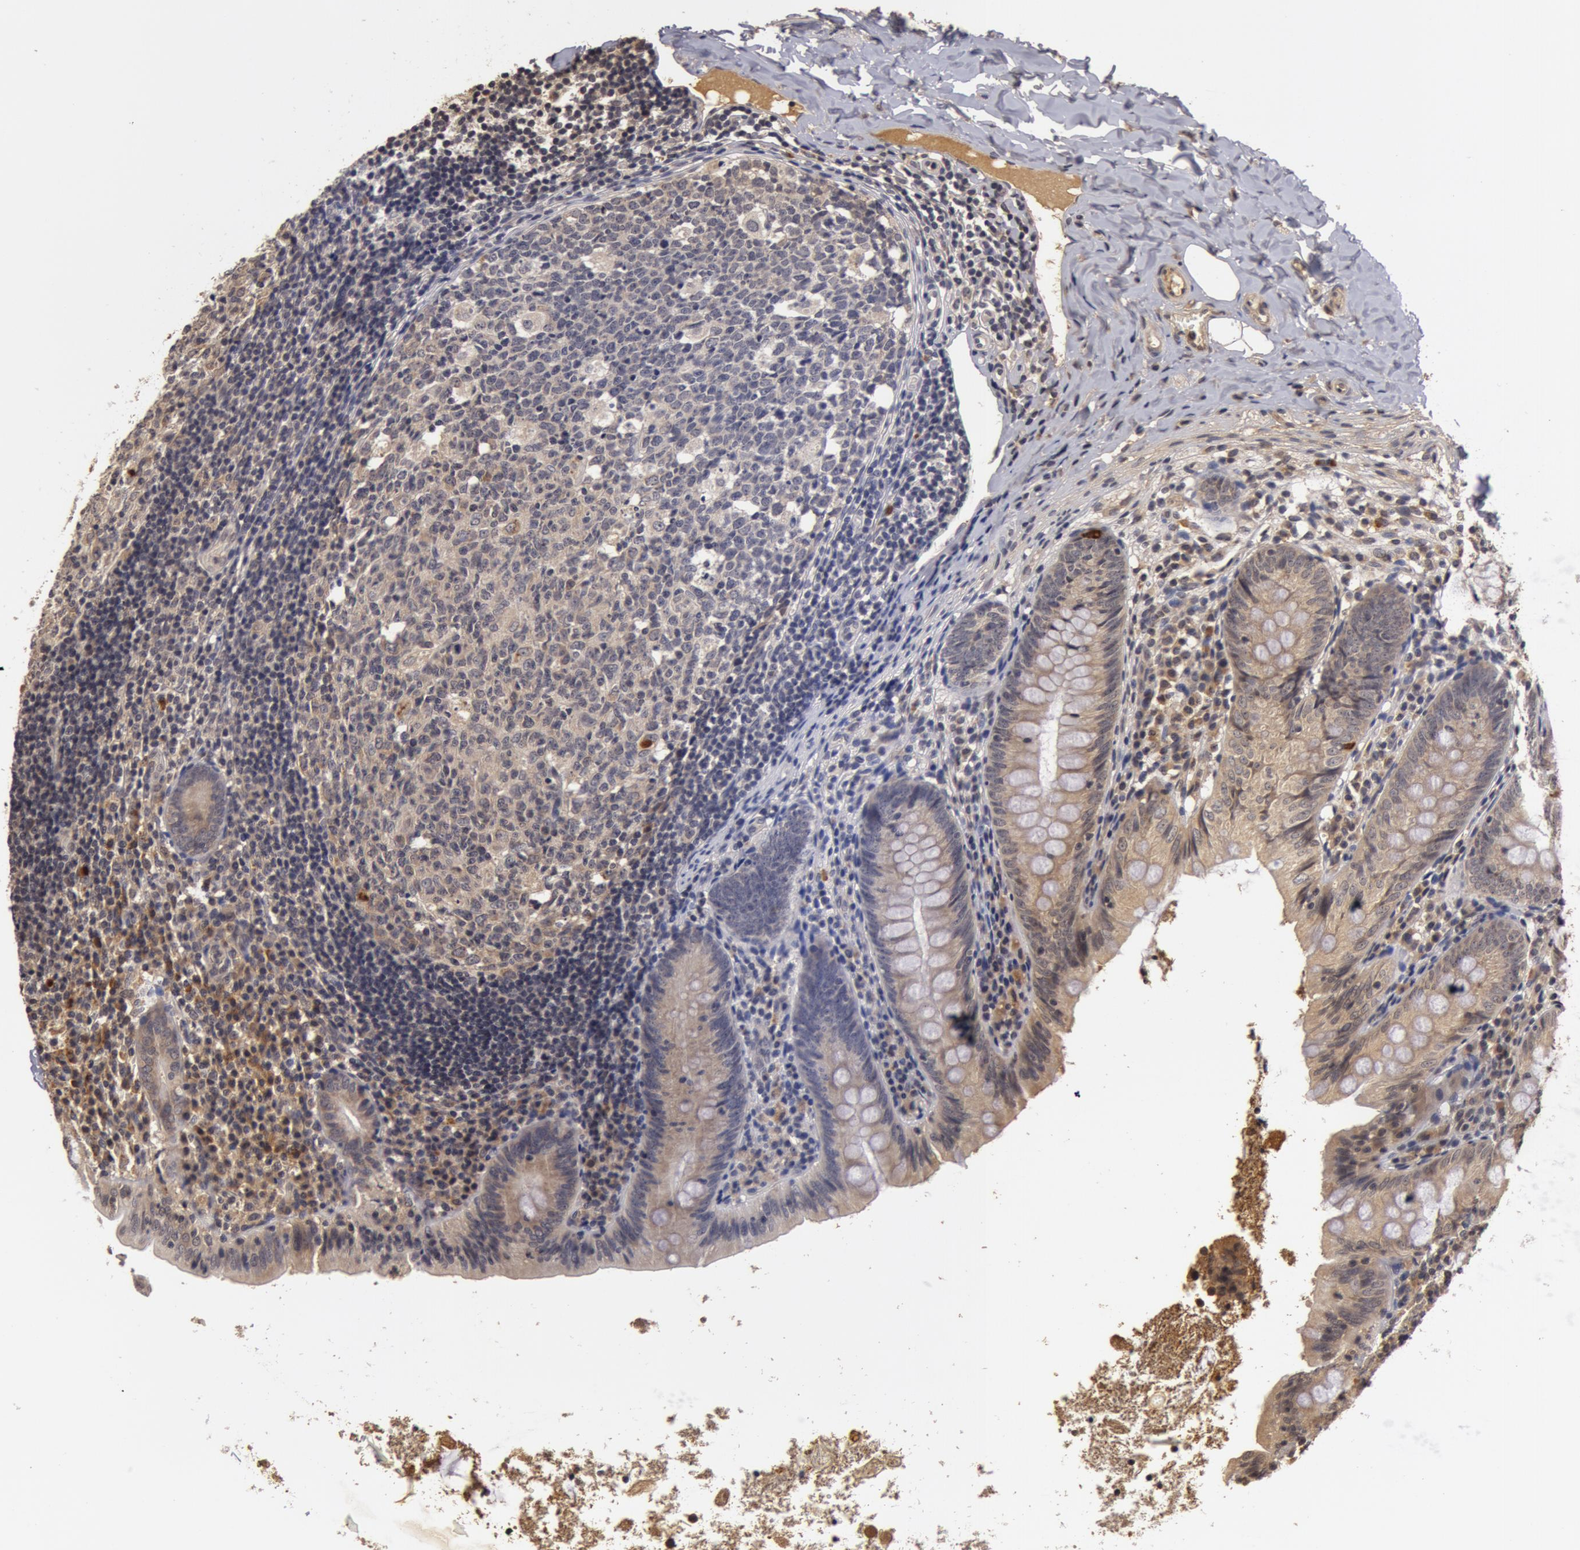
{"staining": {"intensity": "weak", "quantity": ">75%", "location": "cytoplasmic/membranous"}, "tissue": "appendix", "cell_type": "Glandular cells", "image_type": "normal", "snomed": [{"axis": "morphology", "description": "Normal tissue, NOS"}, {"axis": "topography", "description": "Appendix"}], "caption": "About >75% of glandular cells in normal human appendix exhibit weak cytoplasmic/membranous protein expression as visualized by brown immunohistochemical staining.", "gene": "BCHE", "patient": {"sex": "male", "age": 7}}